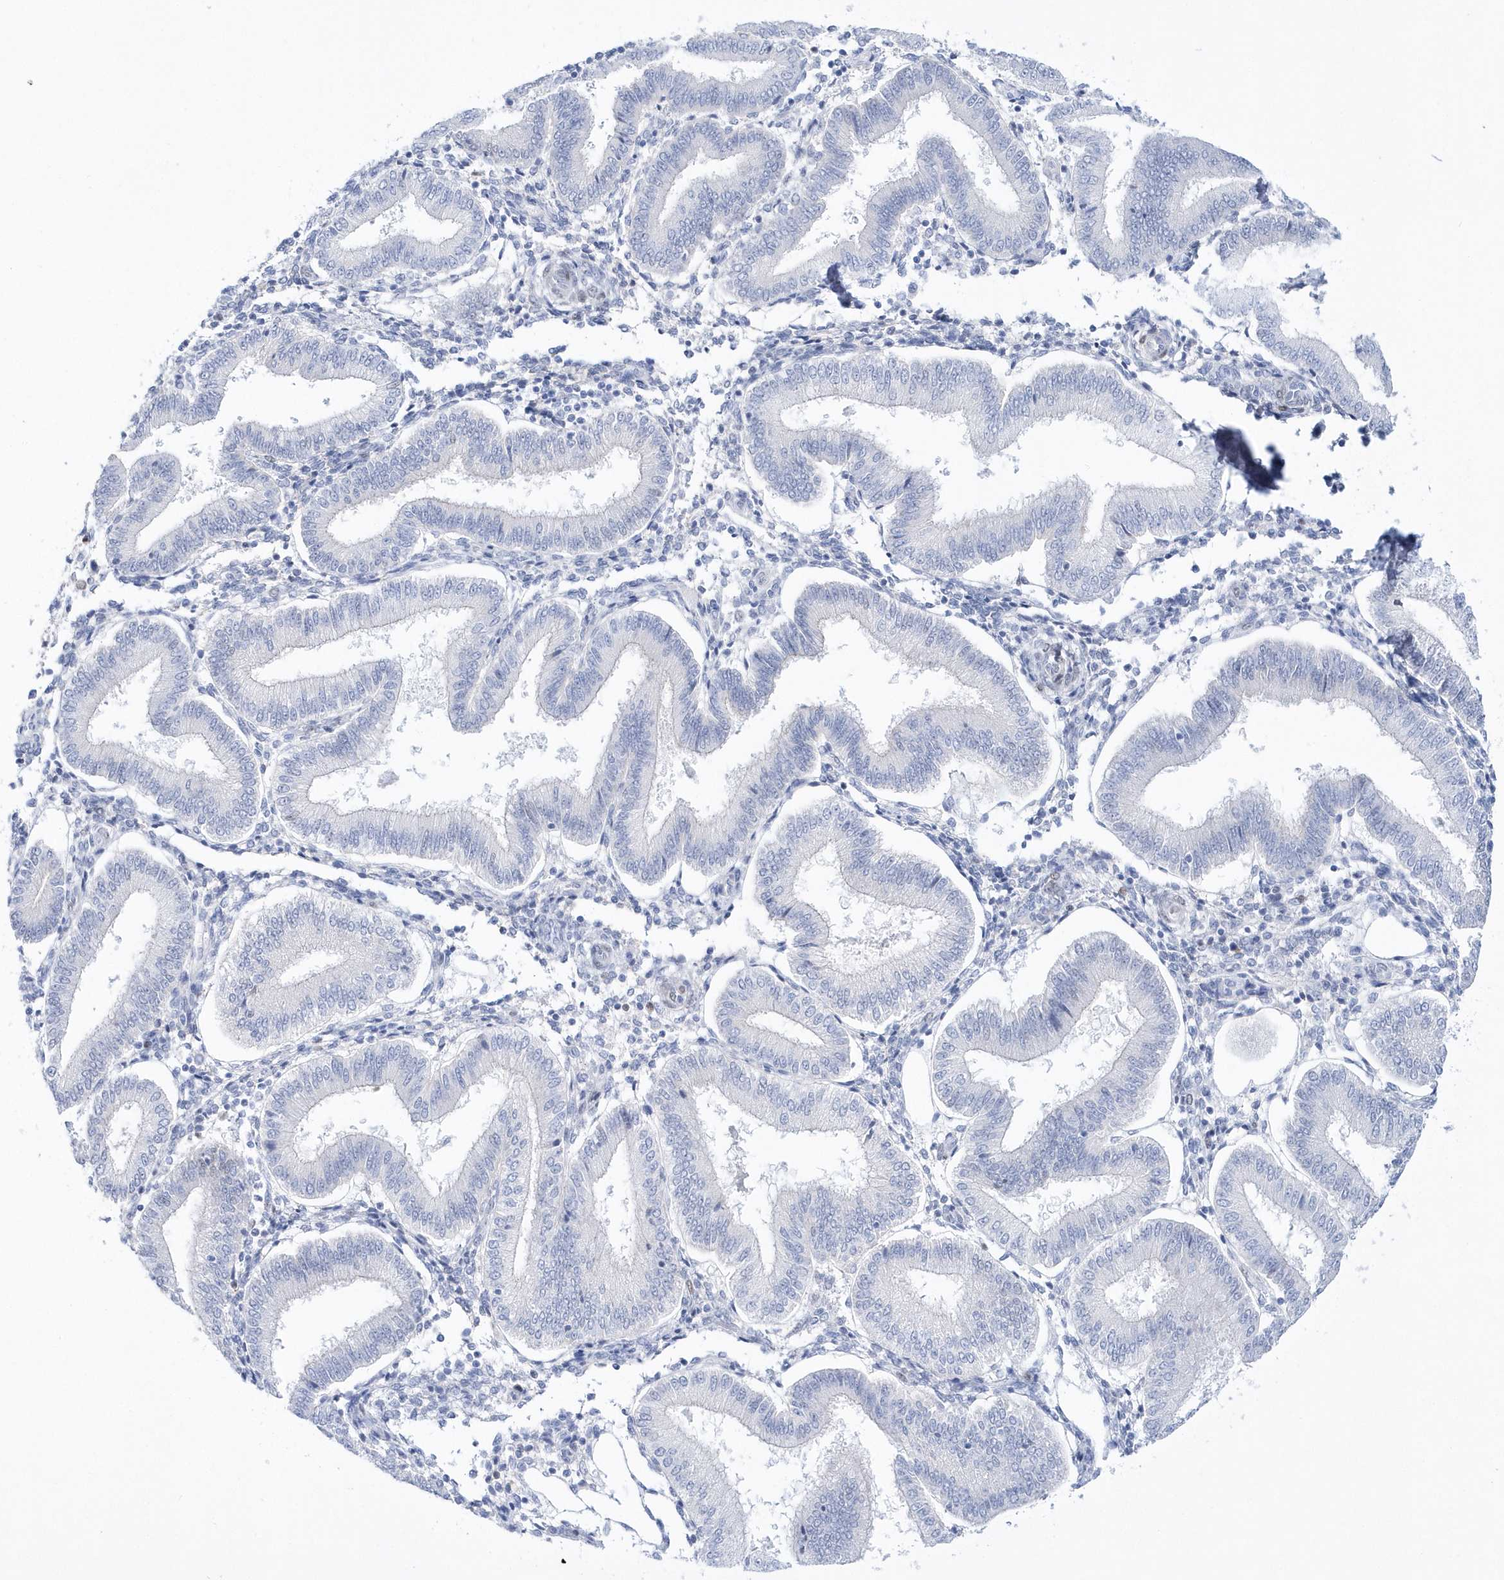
{"staining": {"intensity": "negative", "quantity": "none", "location": "none"}, "tissue": "endometrium", "cell_type": "Cells in endometrial stroma", "image_type": "normal", "snomed": [{"axis": "morphology", "description": "Normal tissue, NOS"}, {"axis": "topography", "description": "Endometrium"}], "caption": "Human endometrium stained for a protein using IHC demonstrates no positivity in cells in endometrial stroma.", "gene": "TMCO6", "patient": {"sex": "female", "age": 39}}